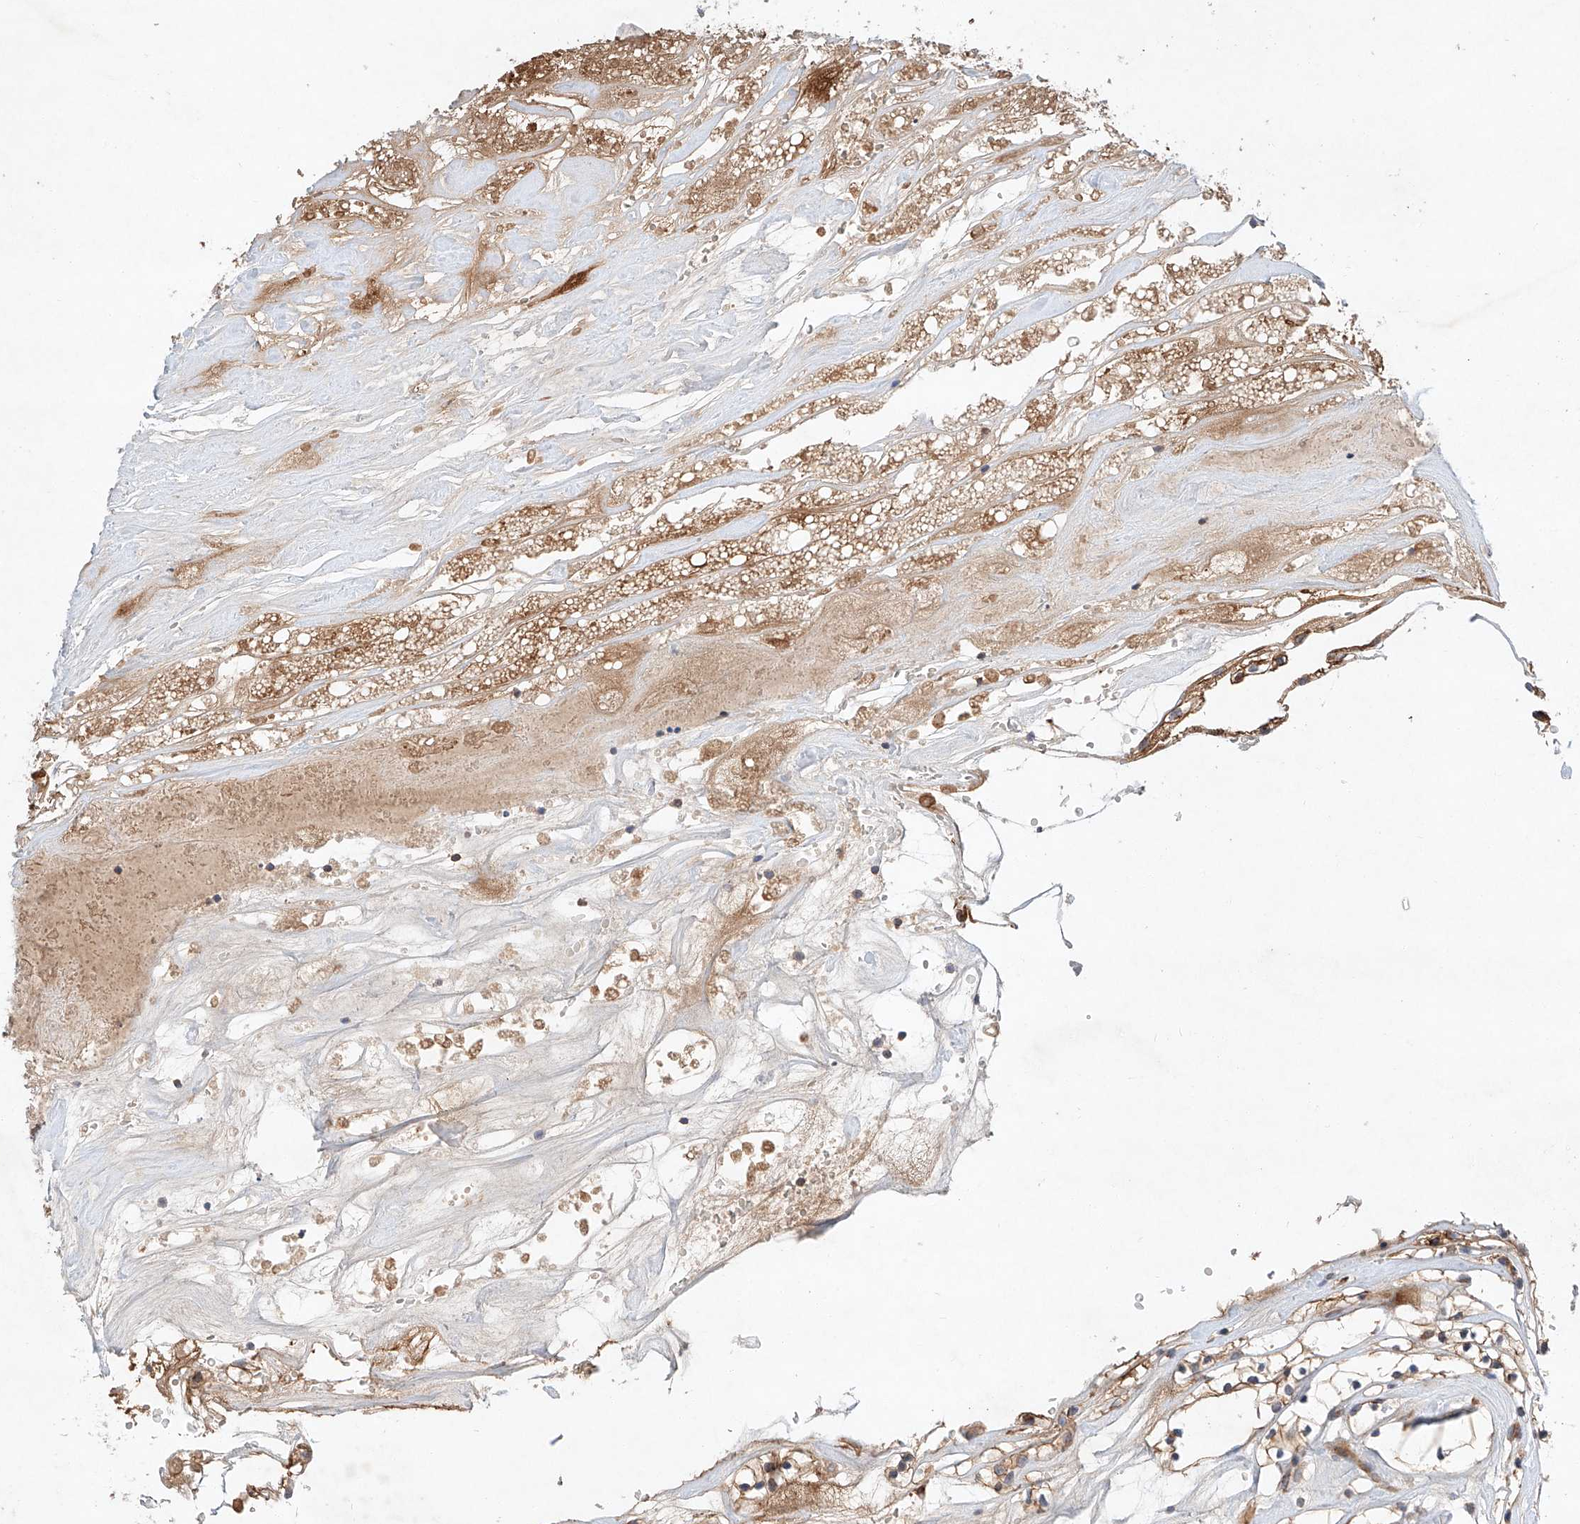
{"staining": {"intensity": "weak", "quantity": "25%-75%", "location": "cytoplasmic/membranous"}, "tissue": "renal cancer", "cell_type": "Tumor cells", "image_type": "cancer", "snomed": [{"axis": "morphology", "description": "Adenocarcinoma, NOS"}, {"axis": "topography", "description": "Kidney"}], "caption": "DAB (3,3'-diaminobenzidine) immunohistochemical staining of human renal adenocarcinoma exhibits weak cytoplasmic/membranous protein positivity in about 25%-75% of tumor cells.", "gene": "ARHGAP33", "patient": {"sex": "female", "age": 57}}